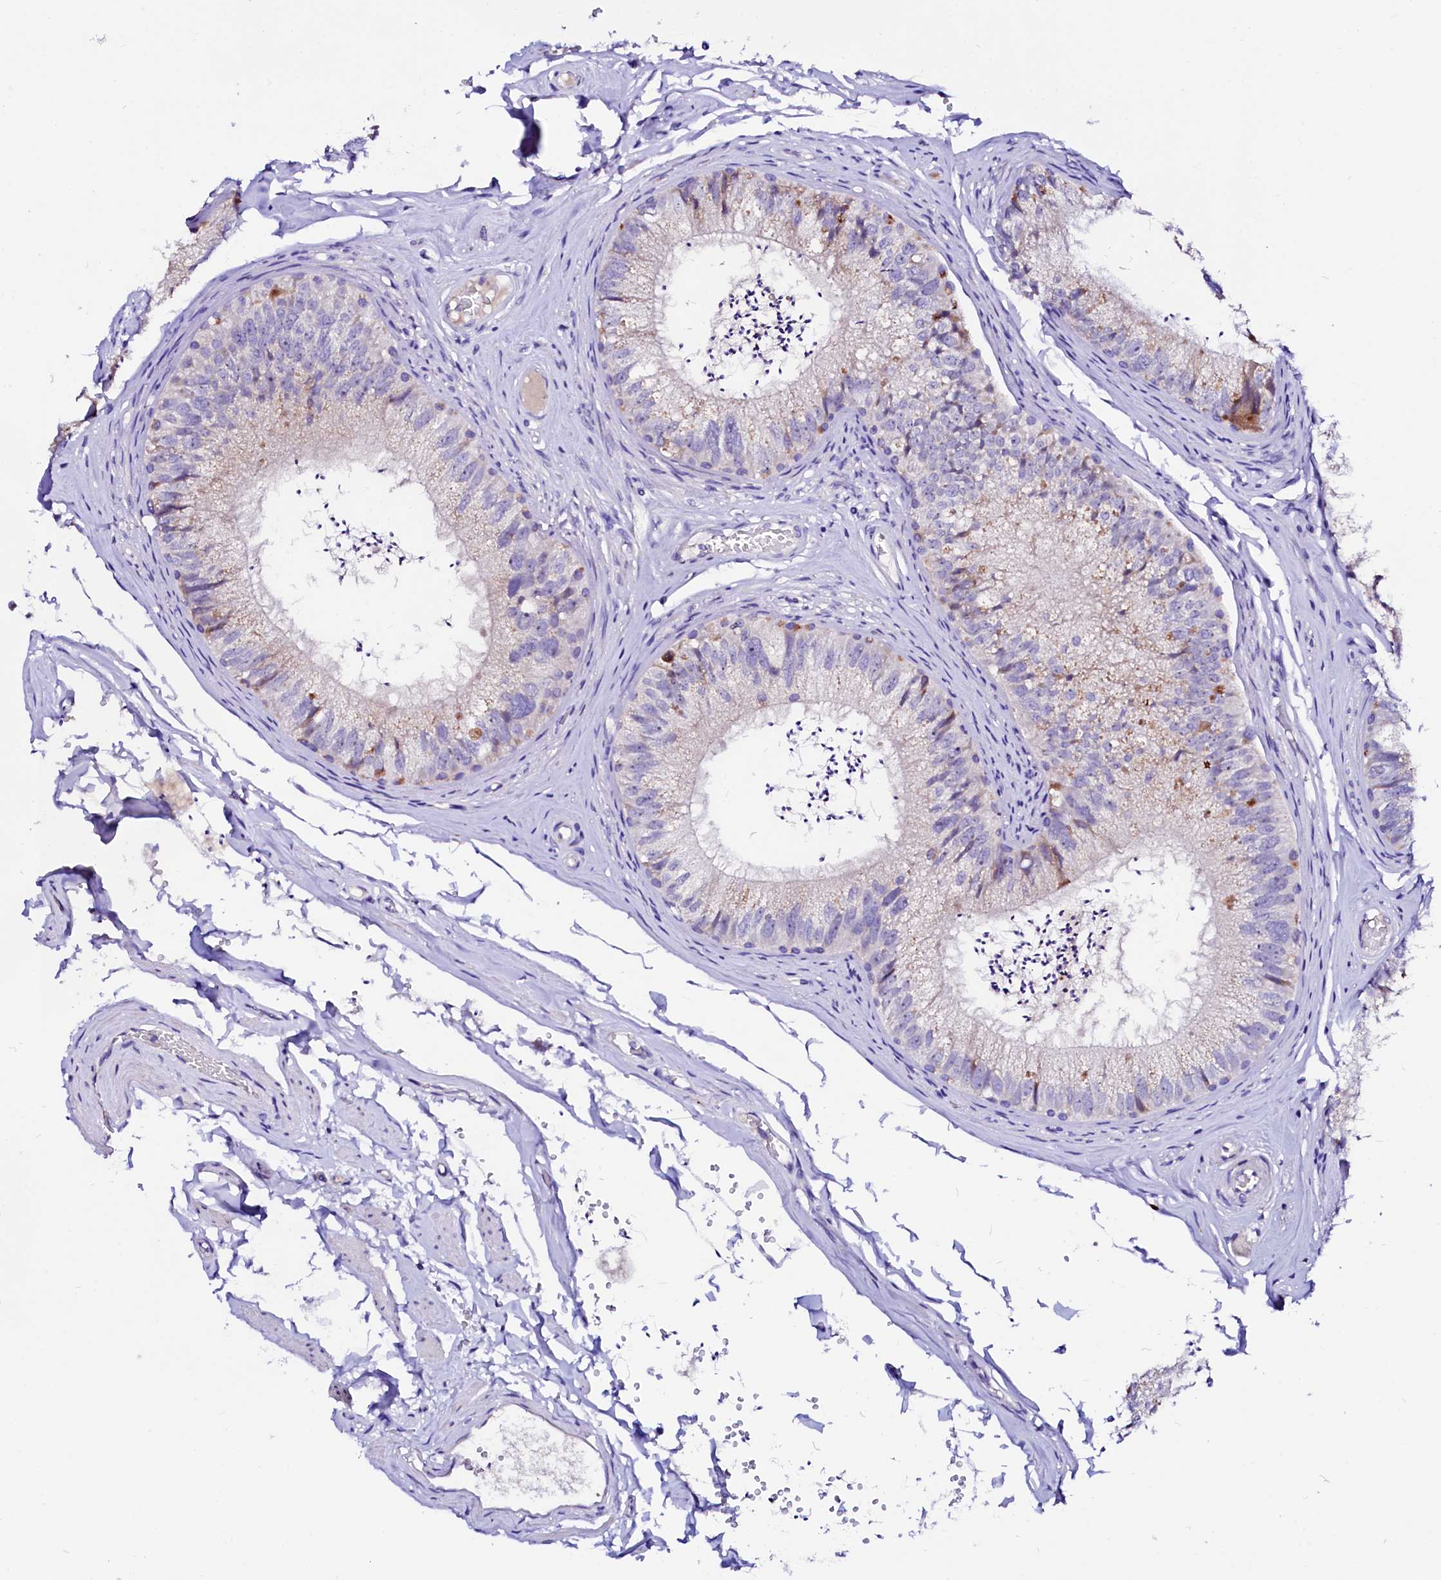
{"staining": {"intensity": "weak", "quantity": "<25%", "location": "cytoplasmic/membranous"}, "tissue": "epididymis", "cell_type": "Glandular cells", "image_type": "normal", "snomed": [{"axis": "morphology", "description": "Normal tissue, NOS"}, {"axis": "topography", "description": "Epididymis"}], "caption": "This micrograph is of unremarkable epididymis stained with immunohistochemistry (IHC) to label a protein in brown with the nuclei are counter-stained blue. There is no positivity in glandular cells.", "gene": "BTBD16", "patient": {"sex": "male", "age": 79}}